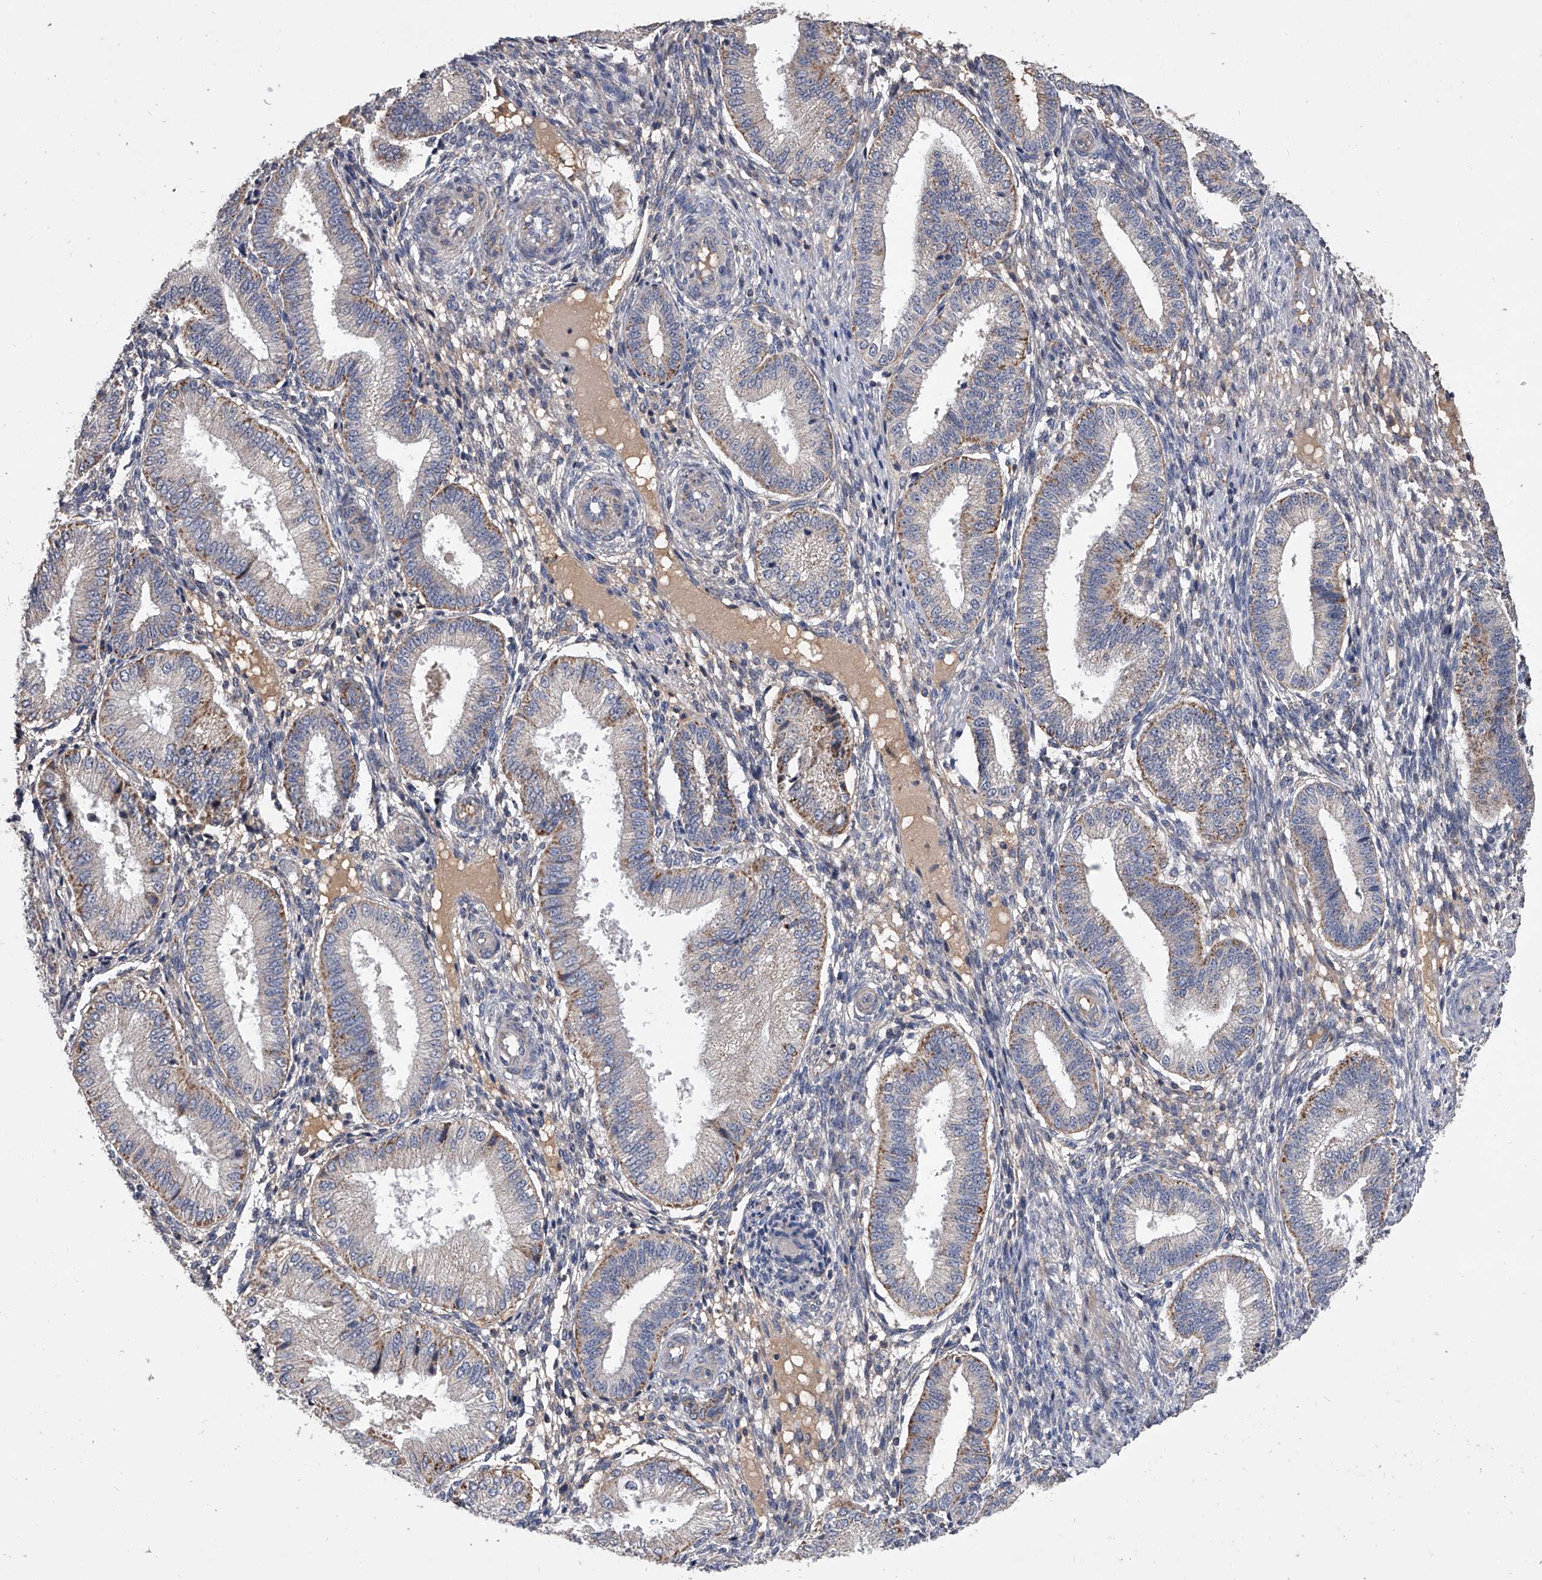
{"staining": {"intensity": "weak", "quantity": "<25%", "location": "cytoplasmic/membranous"}, "tissue": "endometrium", "cell_type": "Cells in endometrial stroma", "image_type": "normal", "snomed": [{"axis": "morphology", "description": "Normal tissue, NOS"}, {"axis": "topography", "description": "Endometrium"}], "caption": "Immunohistochemical staining of unremarkable endometrium exhibits no significant positivity in cells in endometrial stroma. (DAB (3,3'-diaminobenzidine) immunohistochemistry (IHC) visualized using brightfield microscopy, high magnification).", "gene": "NRP1", "patient": {"sex": "female", "age": 39}}